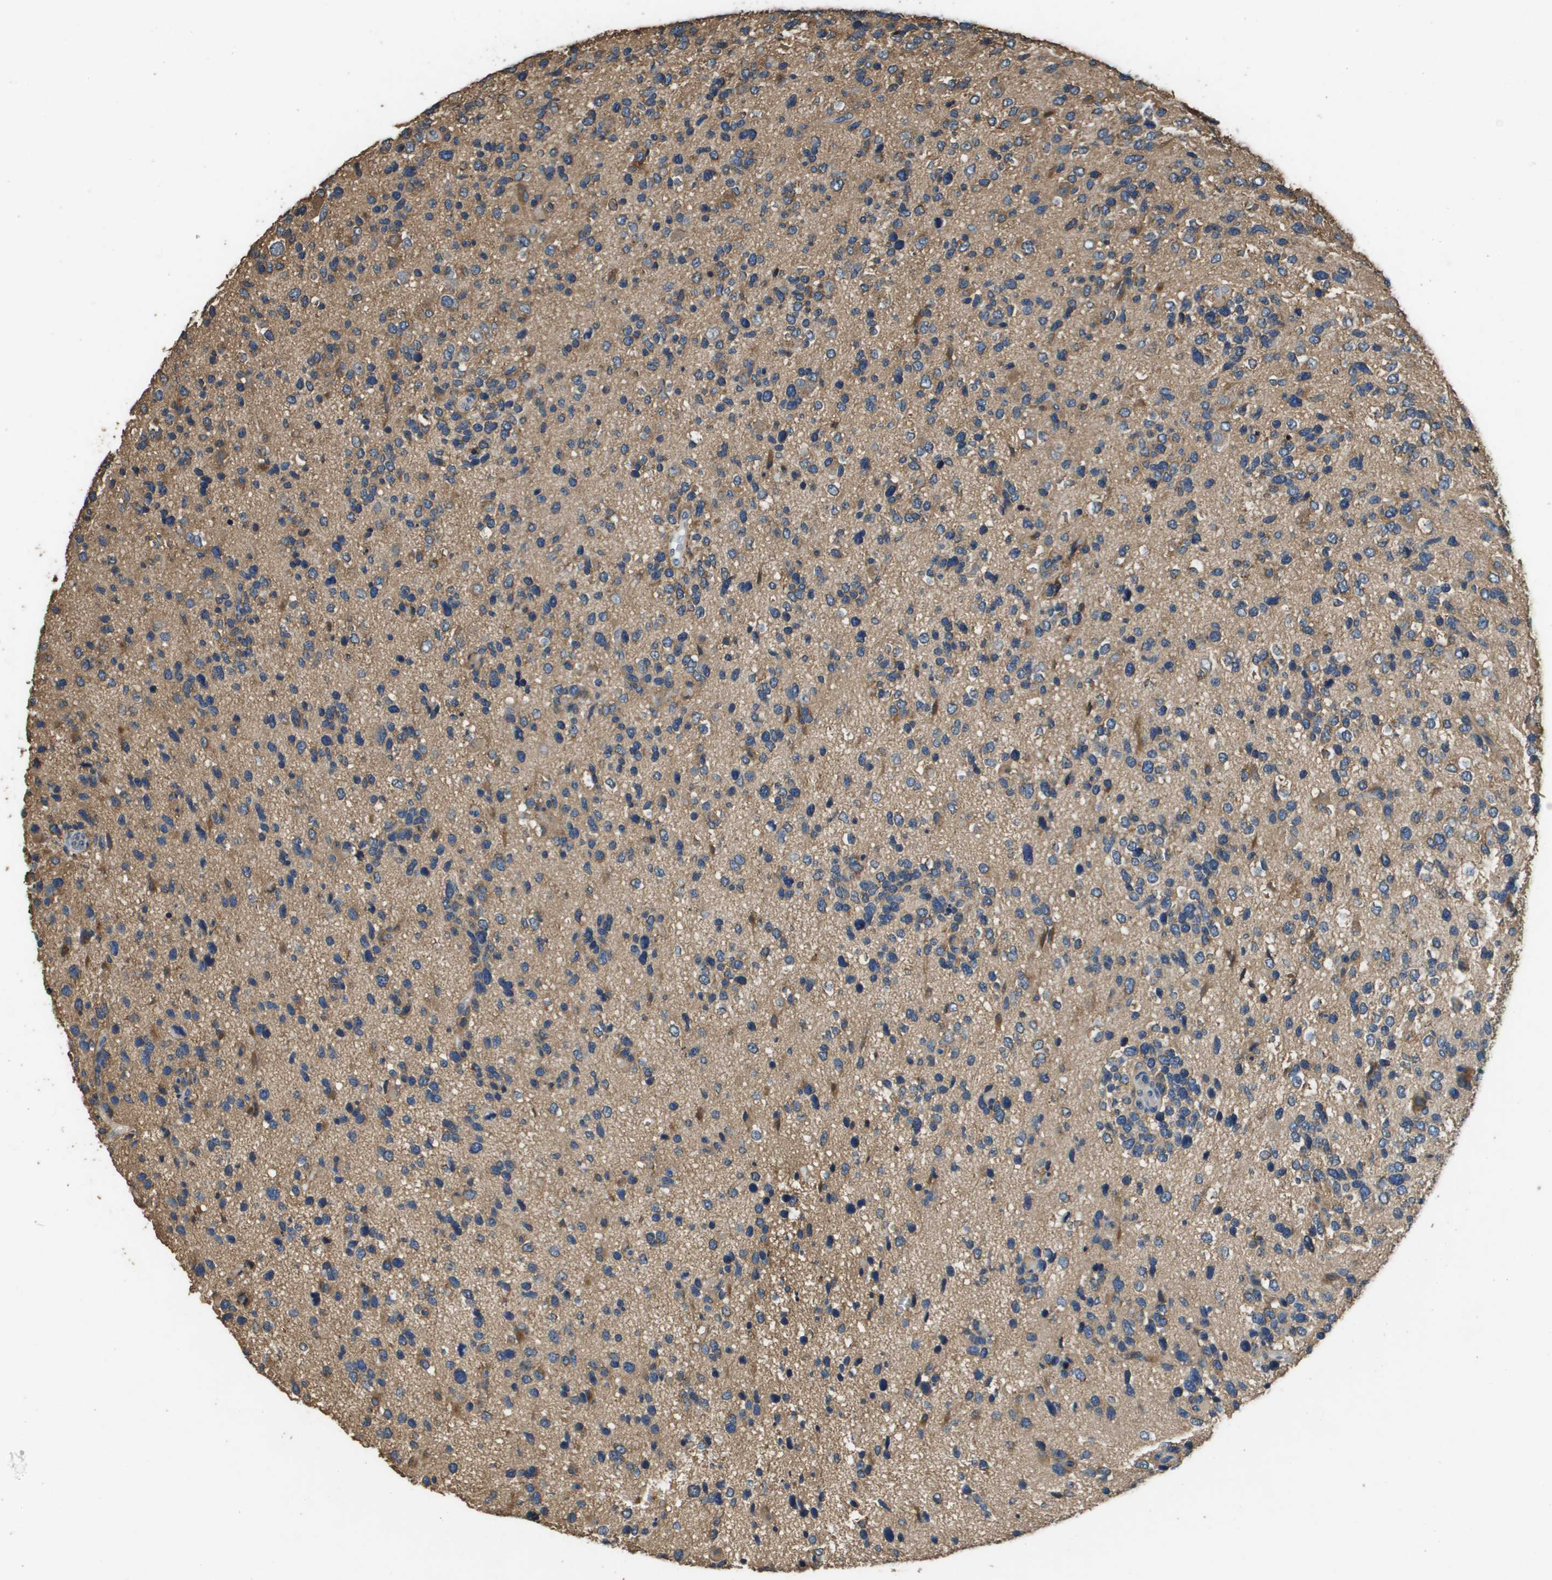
{"staining": {"intensity": "moderate", "quantity": "<25%", "location": "cytoplasmic/membranous"}, "tissue": "glioma", "cell_type": "Tumor cells", "image_type": "cancer", "snomed": [{"axis": "morphology", "description": "Glioma, malignant, High grade"}, {"axis": "topography", "description": "Brain"}], "caption": "A low amount of moderate cytoplasmic/membranous positivity is present in approximately <25% of tumor cells in glioma tissue. (DAB (3,3'-diaminobenzidine) IHC with brightfield microscopy, high magnification).", "gene": "RAB6B", "patient": {"sex": "female", "age": 58}}